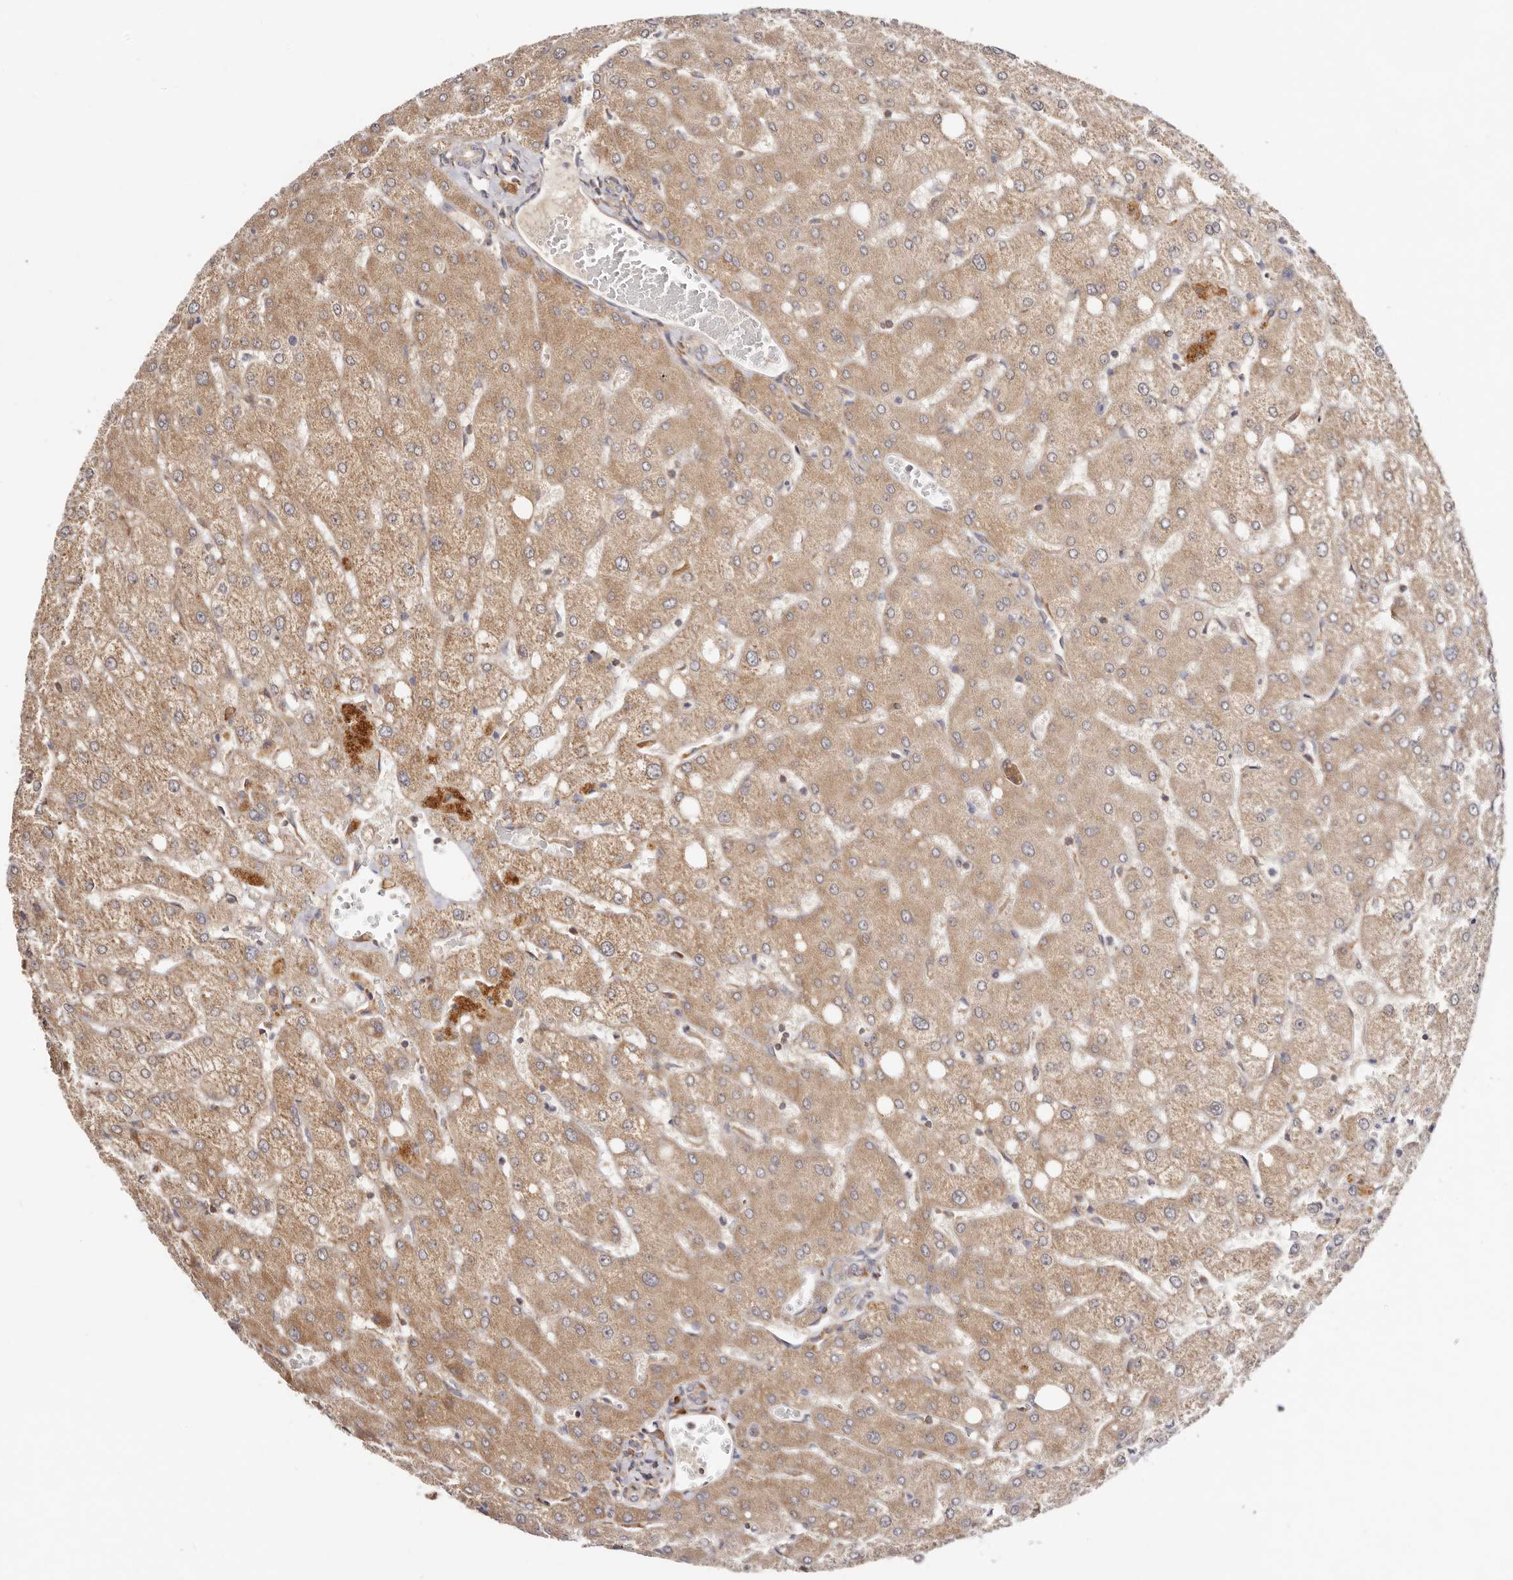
{"staining": {"intensity": "weak", "quantity": "25%-75%", "location": "cytoplasmic/membranous"}, "tissue": "liver", "cell_type": "Cholangiocytes", "image_type": "normal", "snomed": [{"axis": "morphology", "description": "Normal tissue, NOS"}, {"axis": "topography", "description": "Liver"}], "caption": "A low amount of weak cytoplasmic/membranous staining is present in about 25%-75% of cholangiocytes in unremarkable liver.", "gene": "GNA13", "patient": {"sex": "female", "age": 54}}